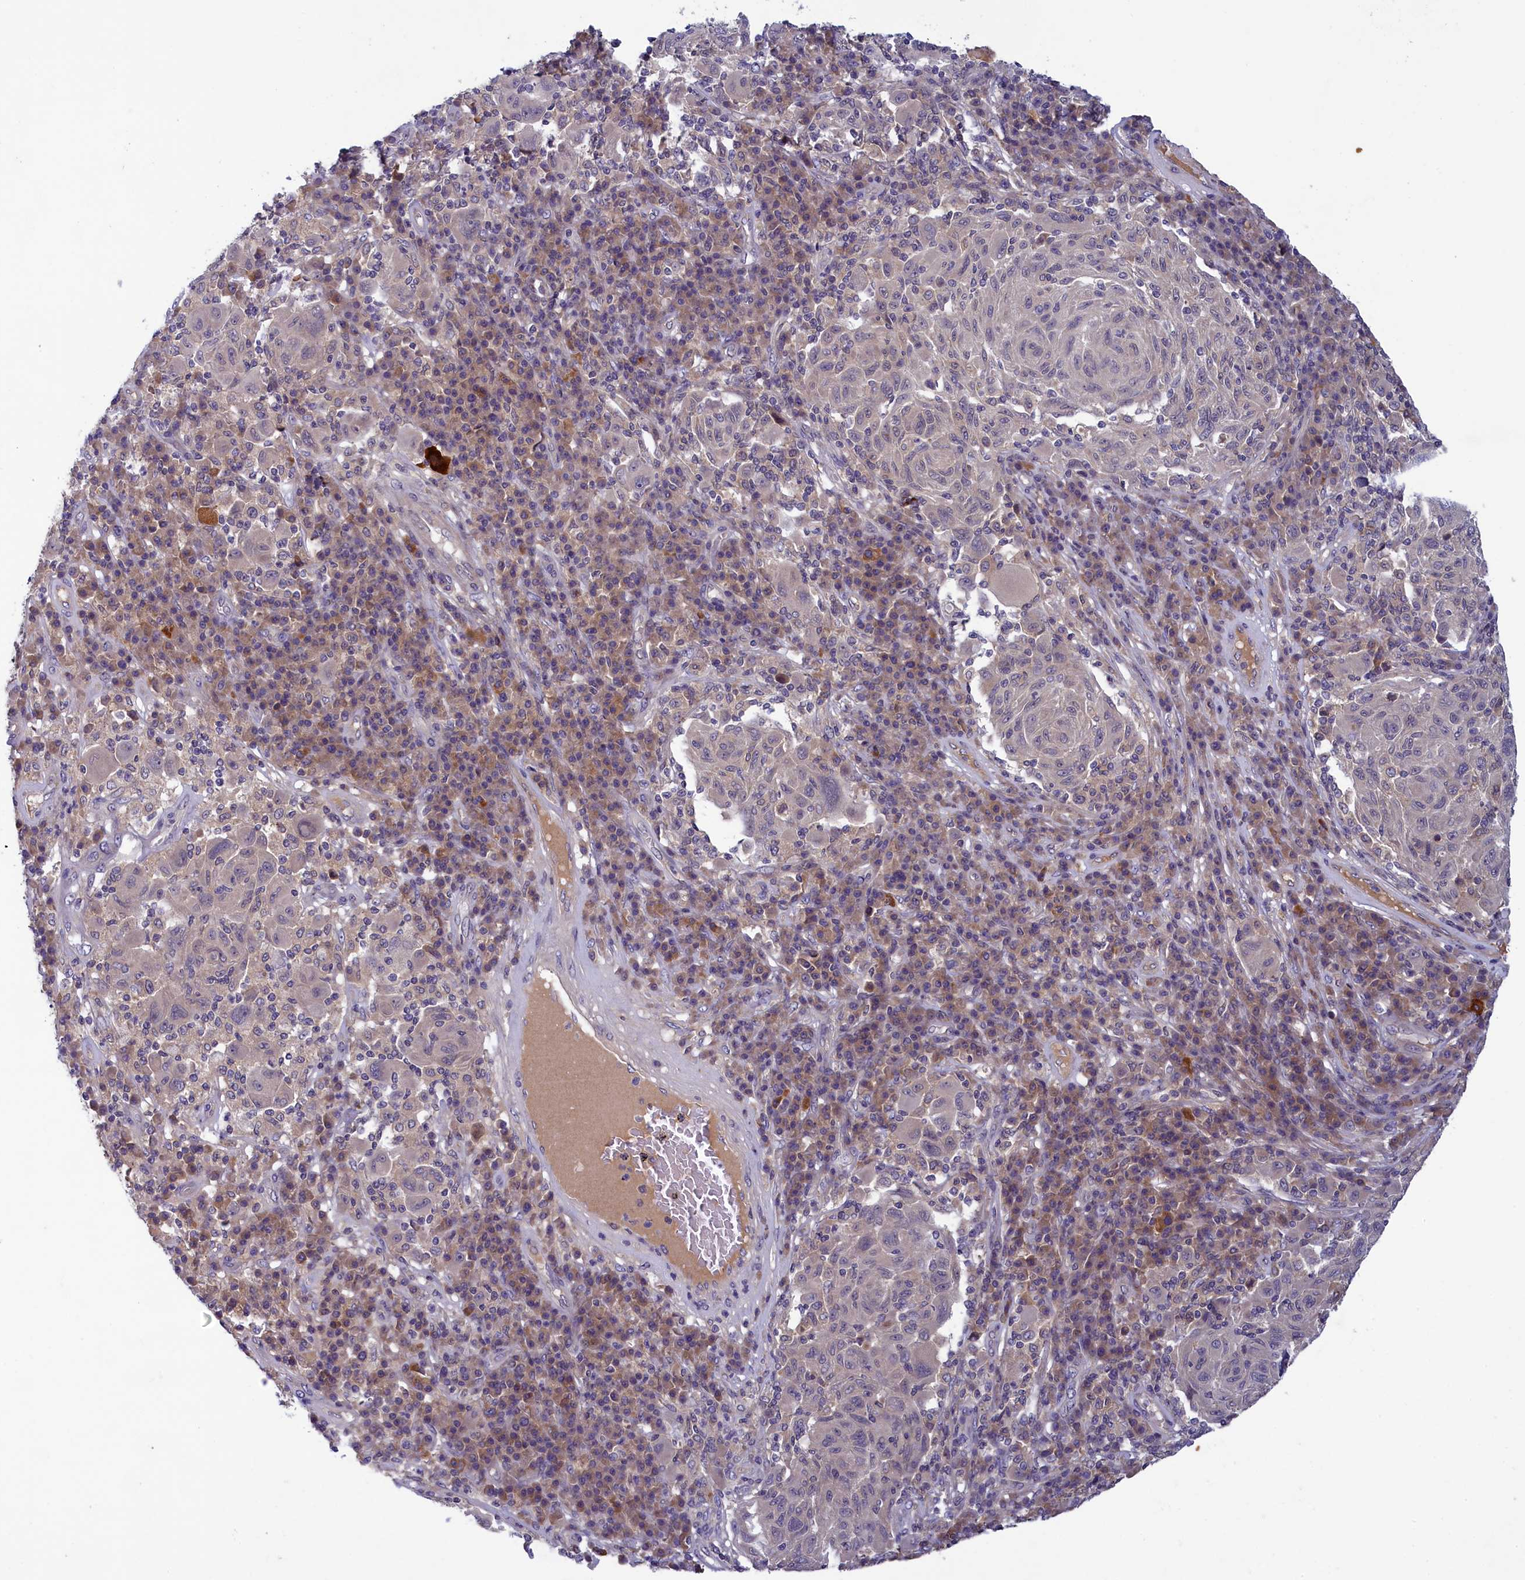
{"staining": {"intensity": "weak", "quantity": "<25%", "location": "cytoplasmic/membranous"}, "tissue": "melanoma", "cell_type": "Tumor cells", "image_type": "cancer", "snomed": [{"axis": "morphology", "description": "Malignant melanoma, NOS"}, {"axis": "topography", "description": "Skin"}], "caption": "The histopathology image exhibits no significant staining in tumor cells of melanoma.", "gene": "NUBP1", "patient": {"sex": "male", "age": 53}}